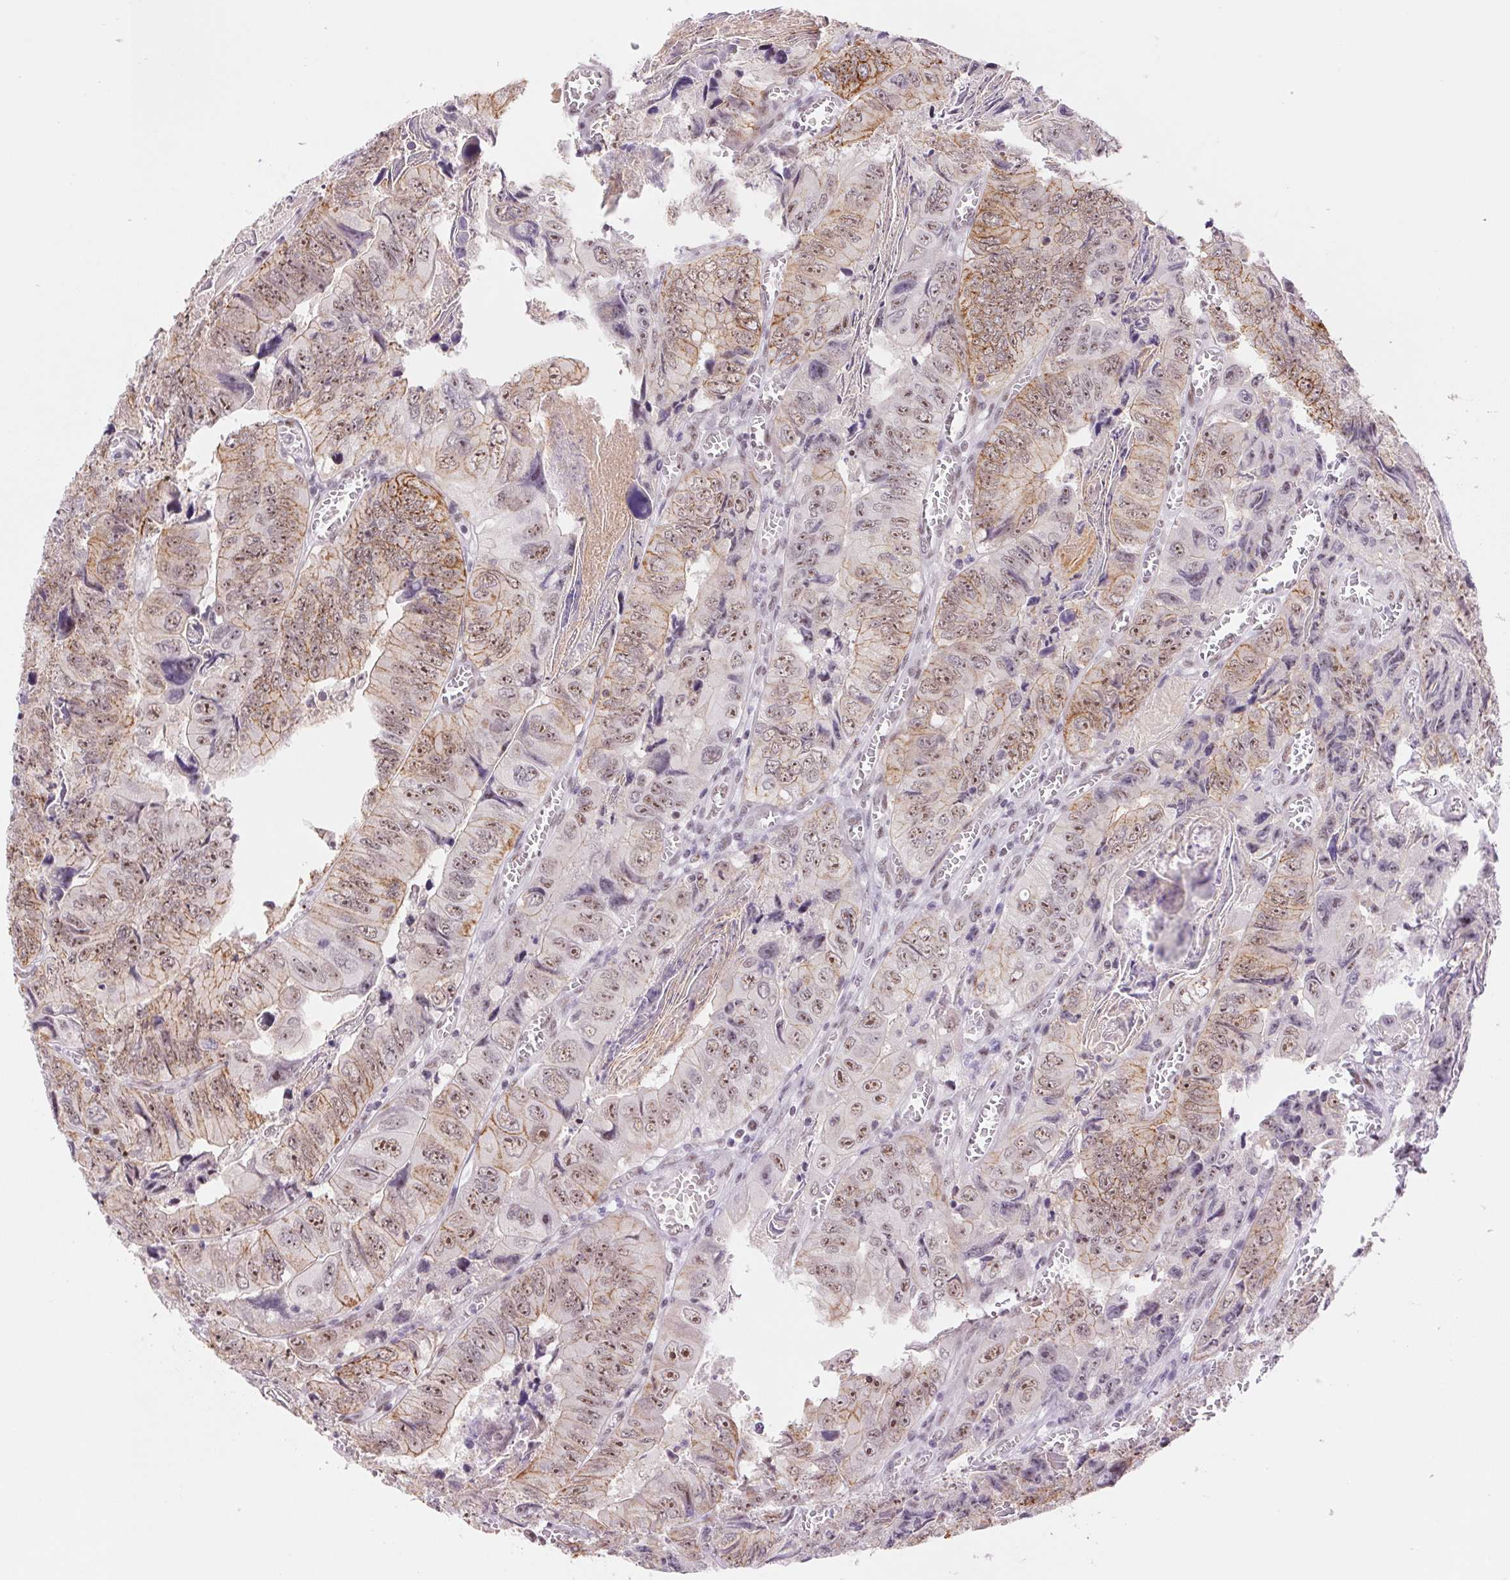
{"staining": {"intensity": "moderate", "quantity": "25%-75%", "location": "cytoplasmic/membranous,nuclear"}, "tissue": "colorectal cancer", "cell_type": "Tumor cells", "image_type": "cancer", "snomed": [{"axis": "morphology", "description": "Adenocarcinoma, NOS"}, {"axis": "topography", "description": "Colon"}], "caption": "Protein staining of adenocarcinoma (colorectal) tissue shows moderate cytoplasmic/membranous and nuclear positivity in approximately 25%-75% of tumor cells. (Brightfield microscopy of DAB IHC at high magnification).", "gene": "ZC3H14", "patient": {"sex": "female", "age": 84}}